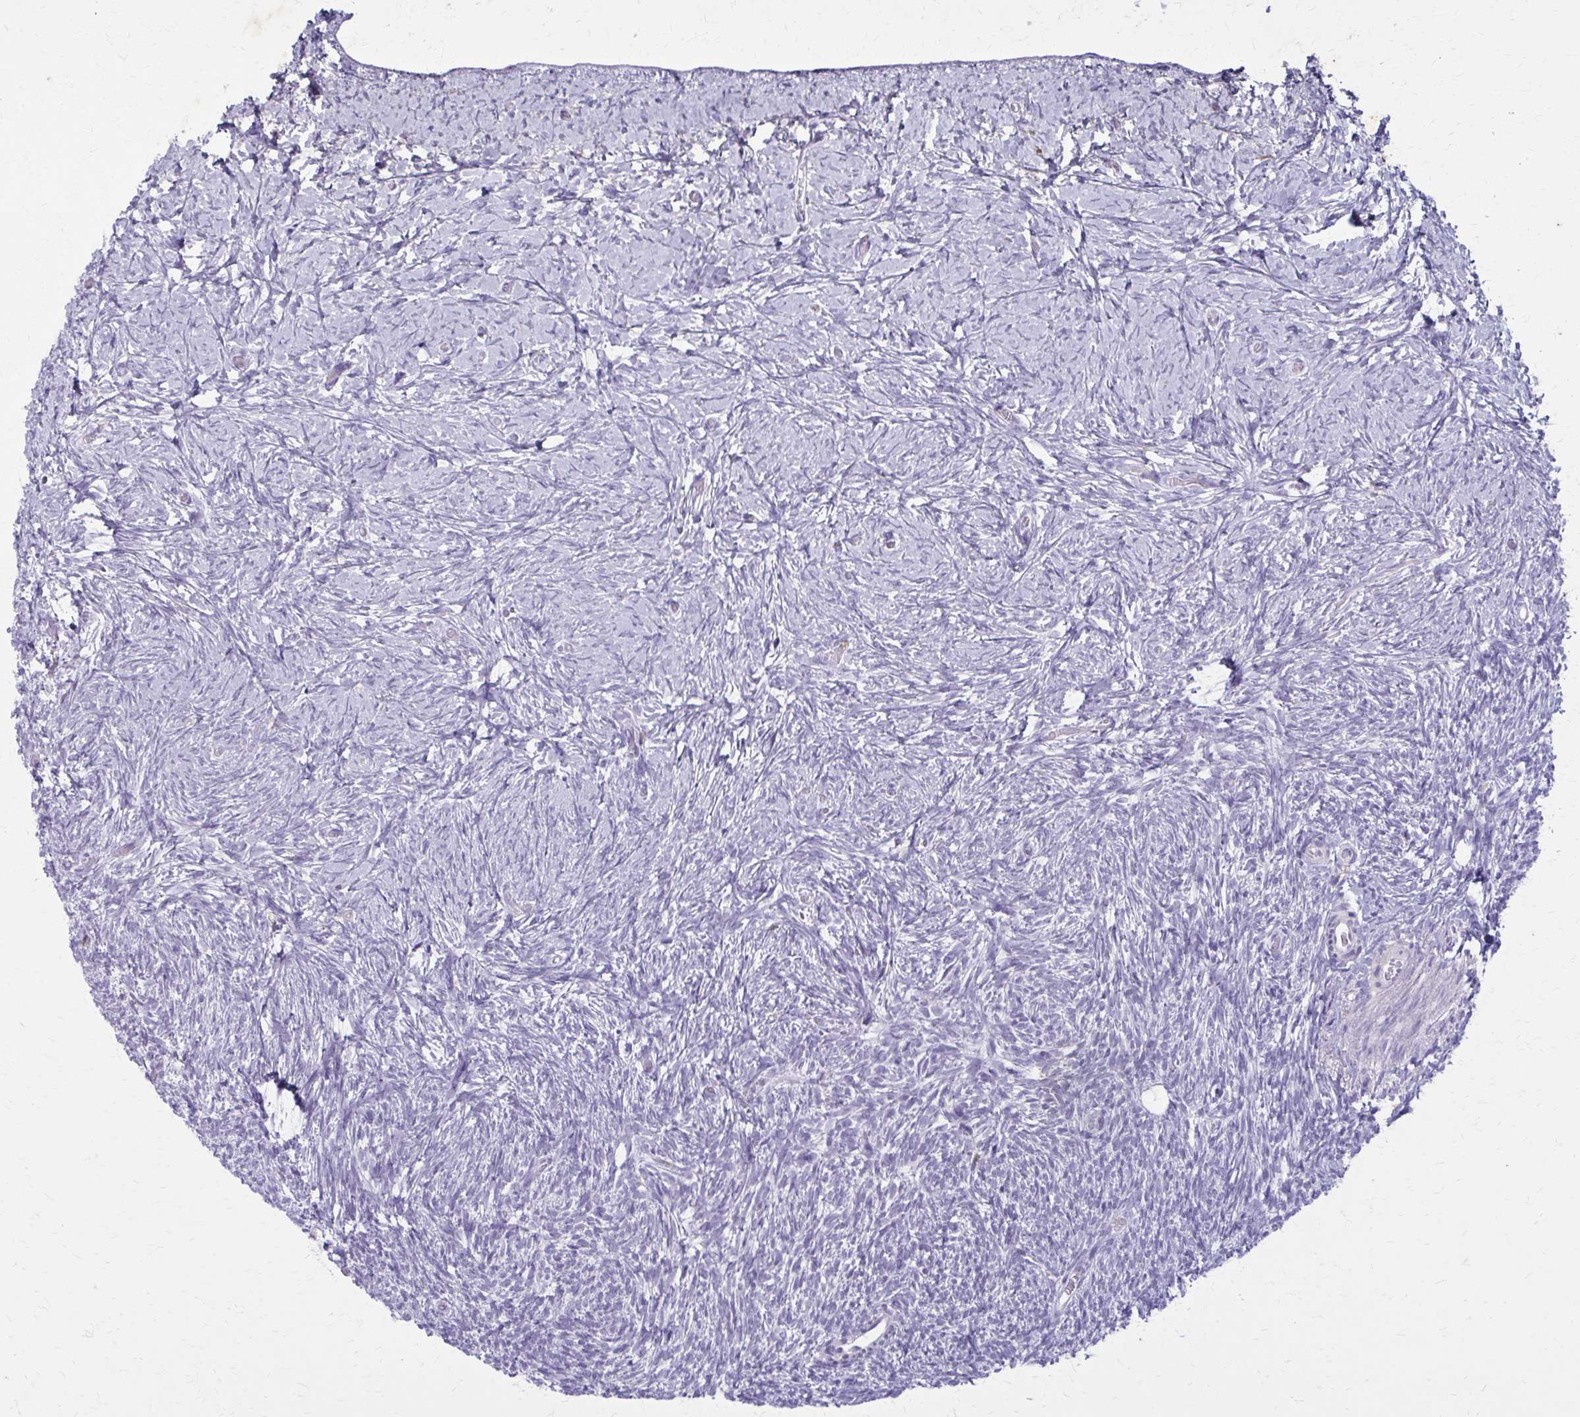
{"staining": {"intensity": "negative", "quantity": "none", "location": "none"}, "tissue": "ovary", "cell_type": "Ovarian stroma cells", "image_type": "normal", "snomed": [{"axis": "morphology", "description": "Normal tissue, NOS"}, {"axis": "topography", "description": "Ovary"}], "caption": "Immunohistochemistry micrograph of benign human ovary stained for a protein (brown), which exhibits no staining in ovarian stroma cells.", "gene": "CARD9", "patient": {"sex": "female", "age": 39}}